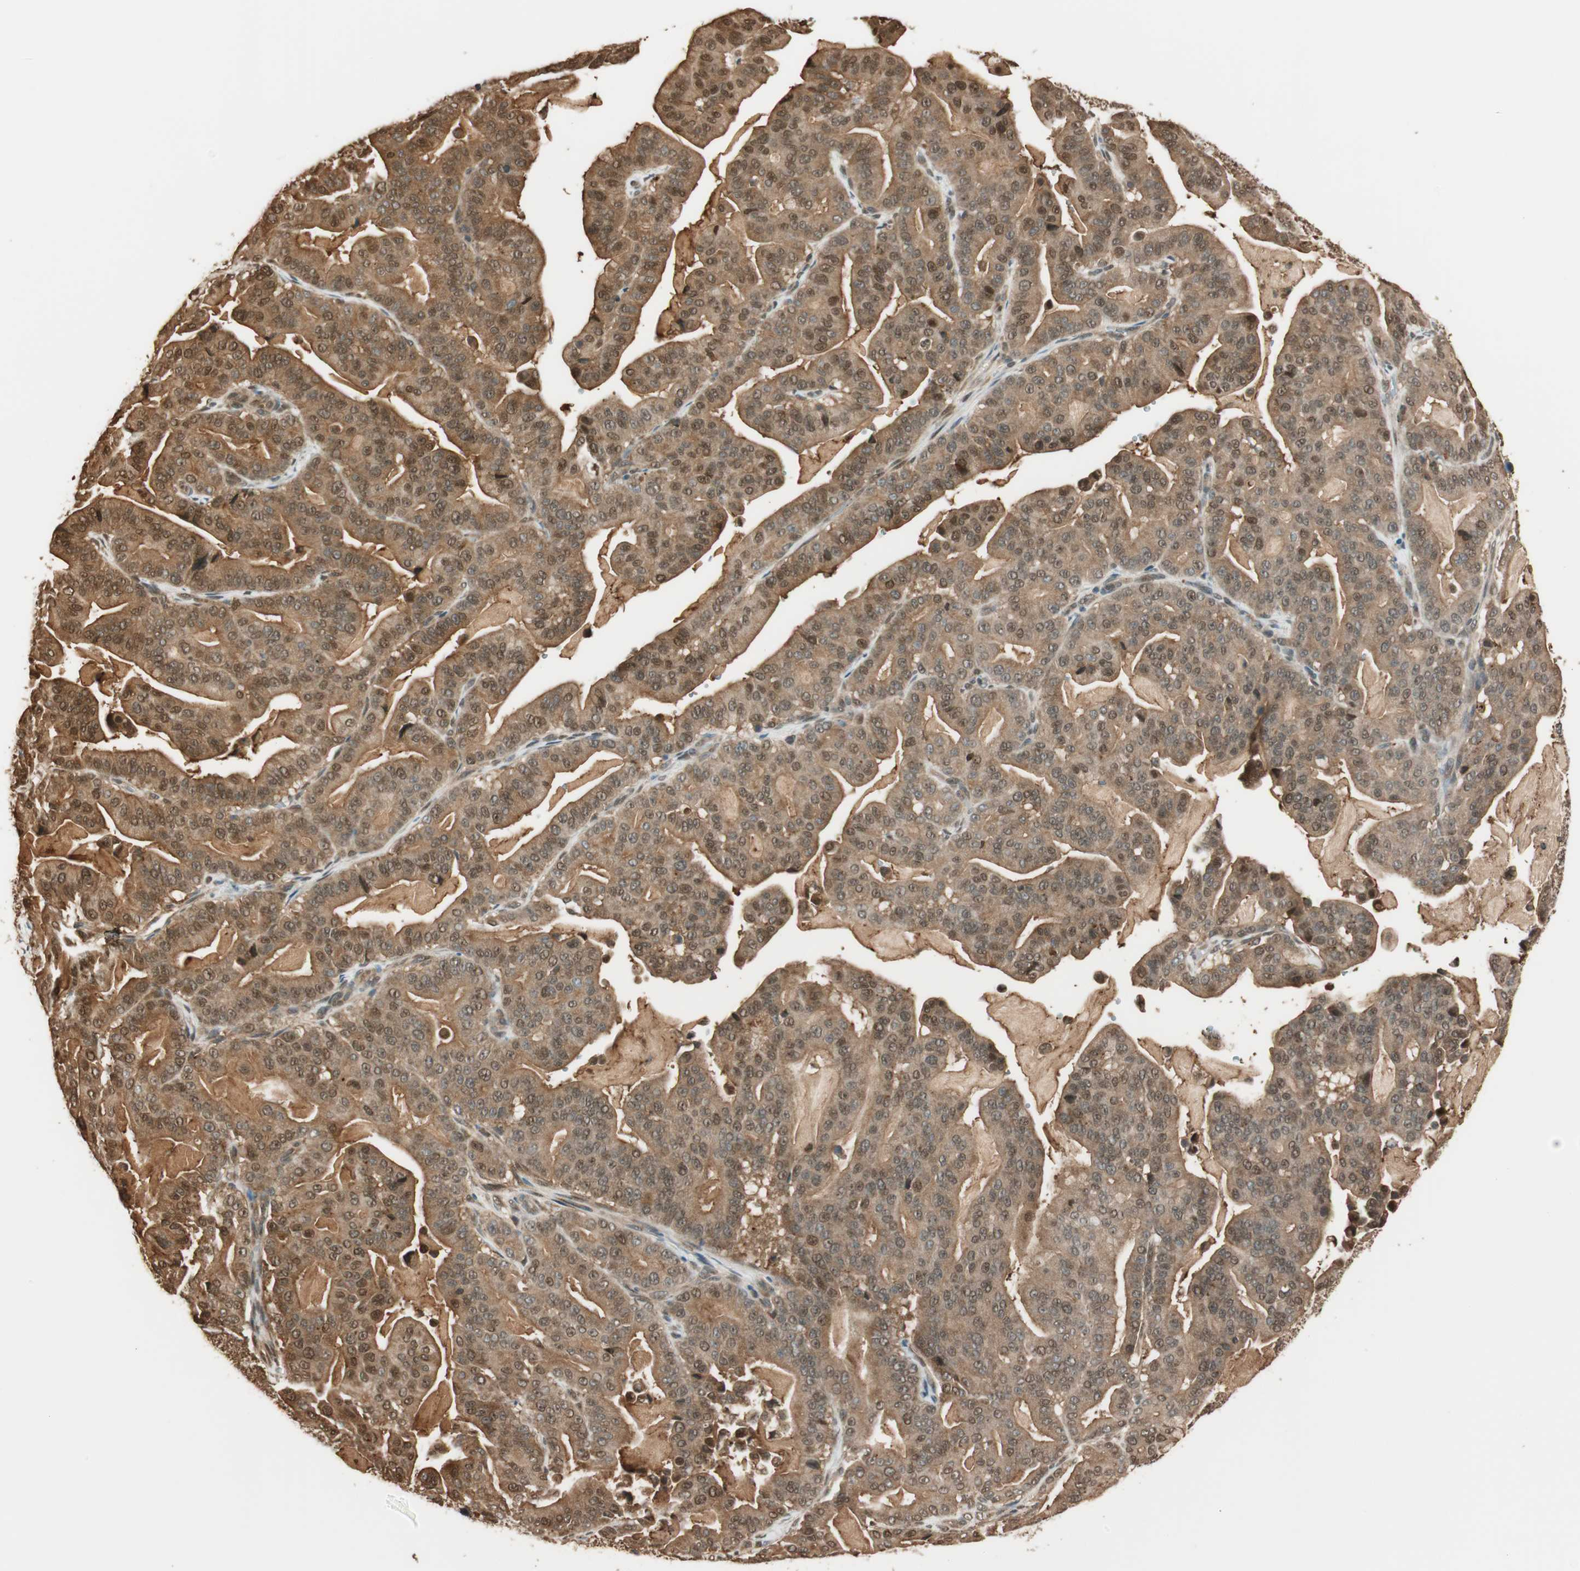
{"staining": {"intensity": "strong", "quantity": ">75%", "location": "cytoplasmic/membranous,nuclear"}, "tissue": "pancreatic cancer", "cell_type": "Tumor cells", "image_type": "cancer", "snomed": [{"axis": "morphology", "description": "Adenocarcinoma, NOS"}, {"axis": "topography", "description": "Pancreas"}], "caption": "An immunohistochemistry (IHC) image of tumor tissue is shown. Protein staining in brown shows strong cytoplasmic/membranous and nuclear positivity in pancreatic cancer (adenocarcinoma) within tumor cells. (IHC, brightfield microscopy, high magnification).", "gene": "ZNF443", "patient": {"sex": "male", "age": 63}}